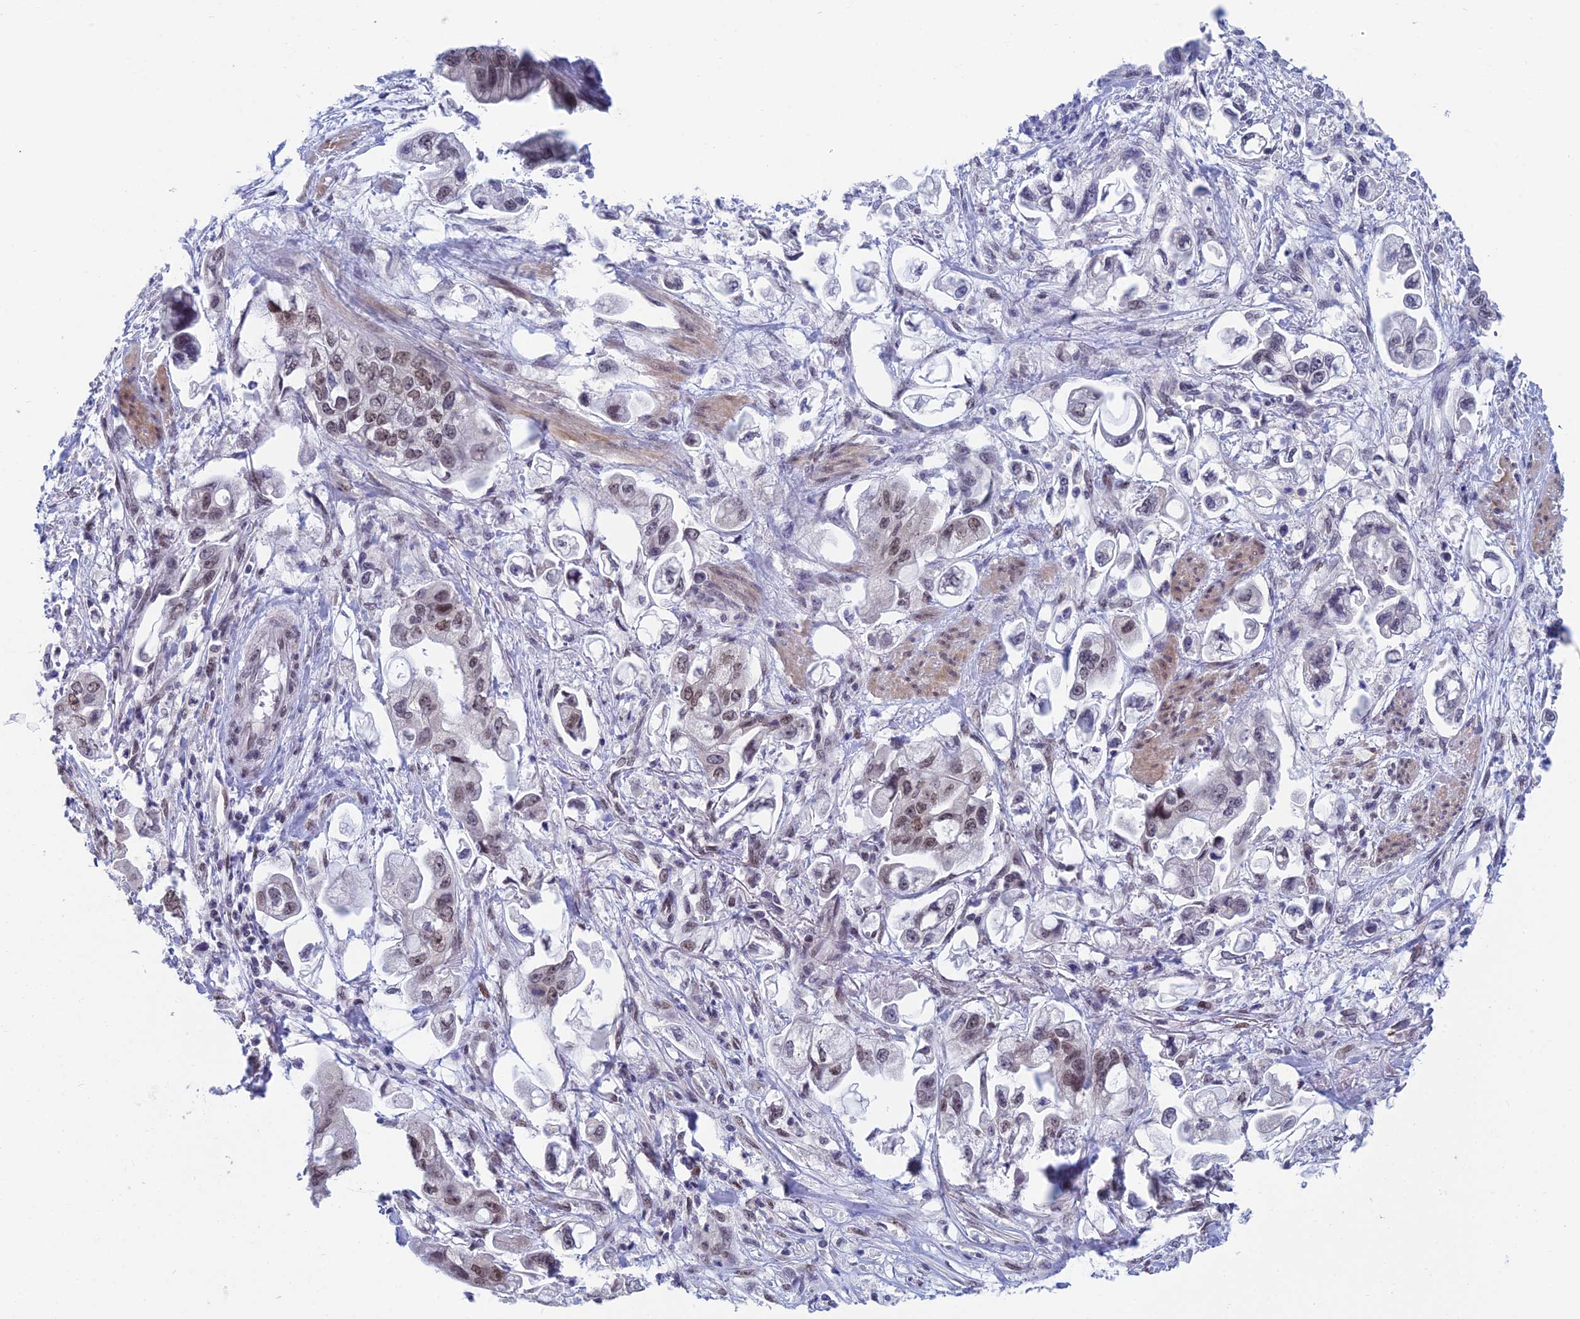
{"staining": {"intensity": "weak", "quantity": ">75%", "location": "nuclear"}, "tissue": "stomach cancer", "cell_type": "Tumor cells", "image_type": "cancer", "snomed": [{"axis": "morphology", "description": "Adenocarcinoma, NOS"}, {"axis": "topography", "description": "Stomach"}], "caption": "Weak nuclear staining is seen in approximately >75% of tumor cells in stomach adenocarcinoma.", "gene": "NABP2", "patient": {"sex": "male", "age": 62}}